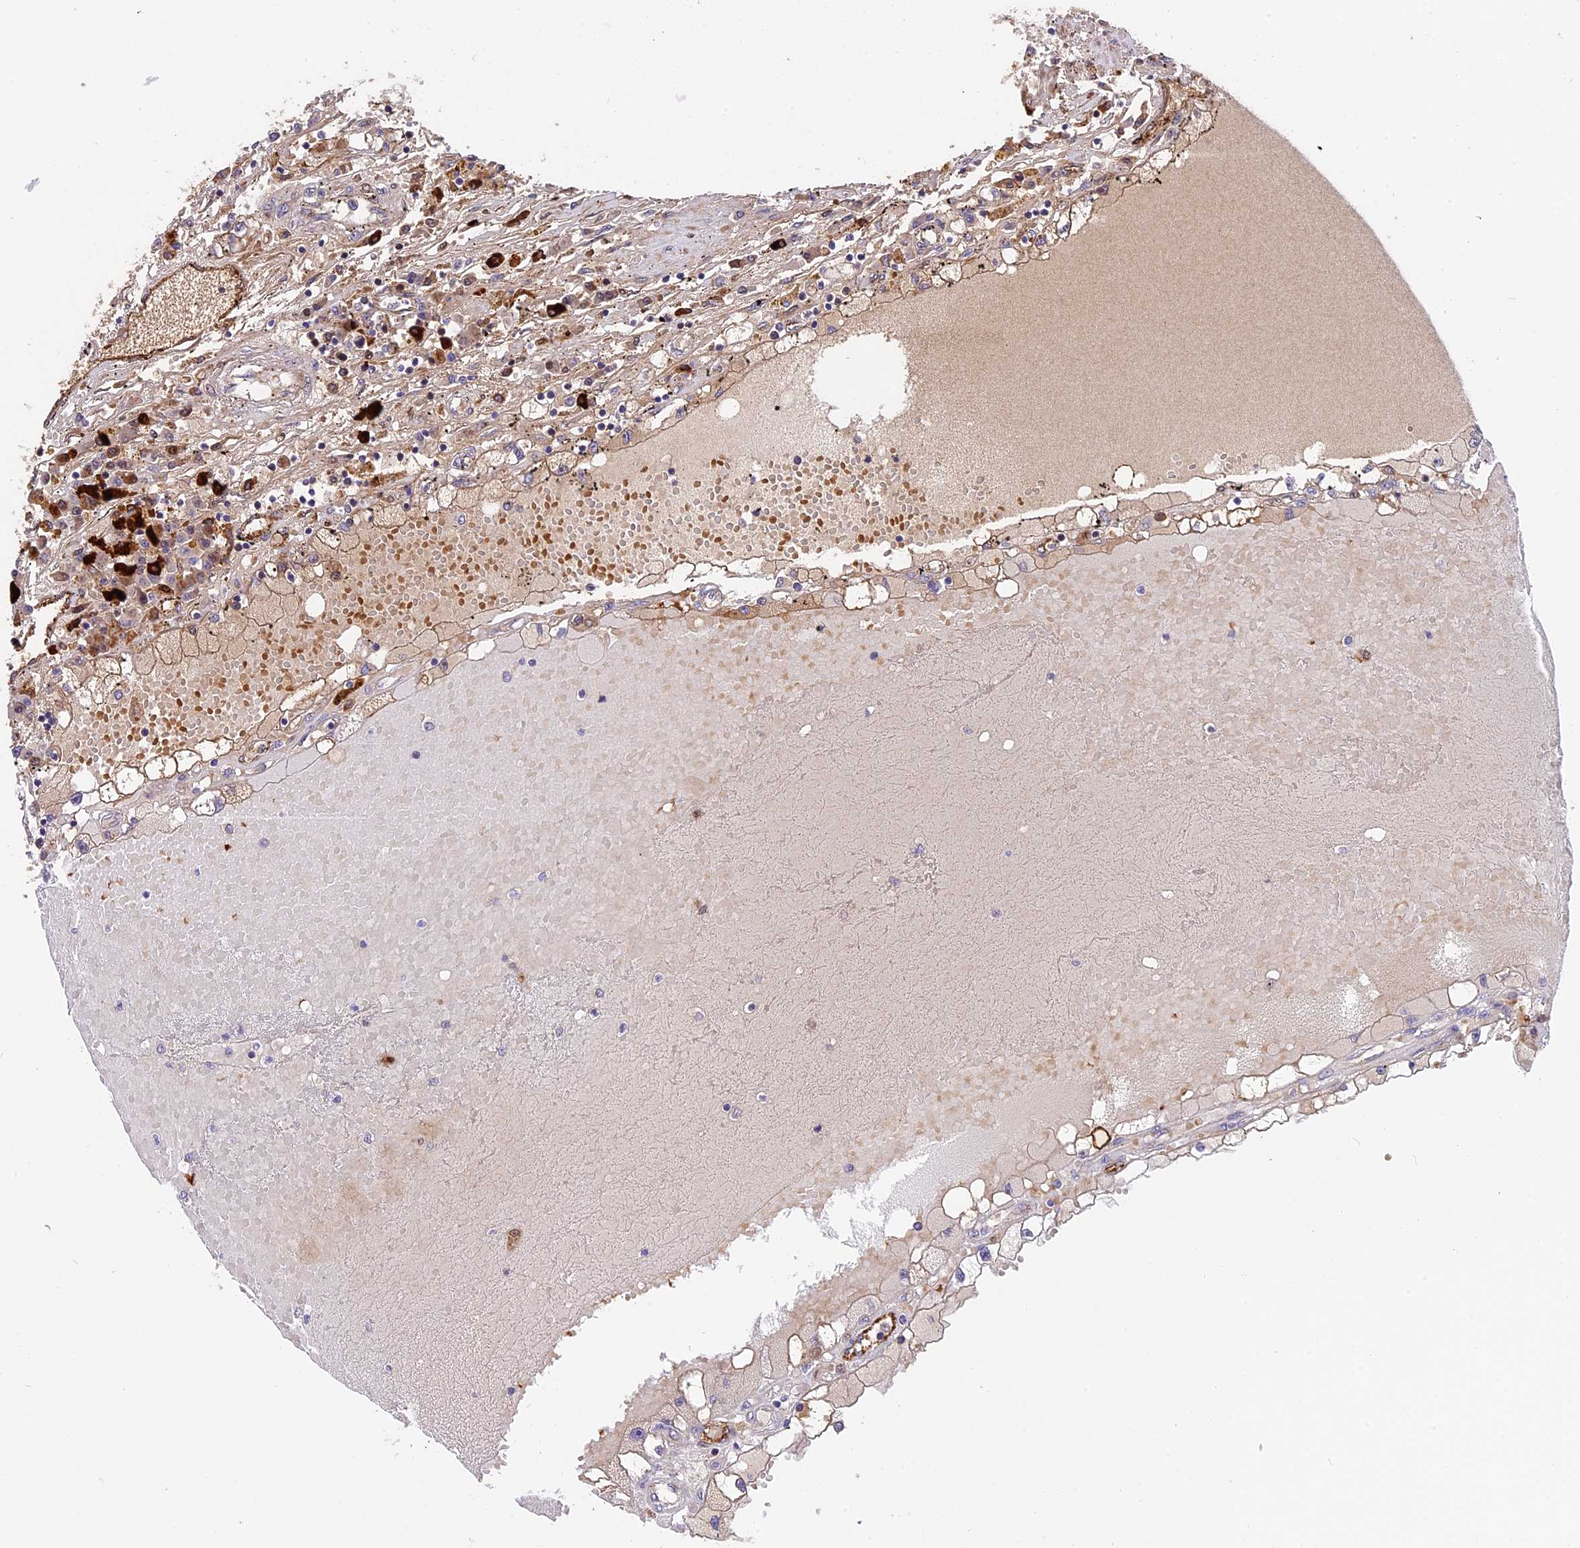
{"staining": {"intensity": "negative", "quantity": "none", "location": "none"}, "tissue": "renal cancer", "cell_type": "Tumor cells", "image_type": "cancer", "snomed": [{"axis": "morphology", "description": "Adenocarcinoma, NOS"}, {"axis": "topography", "description": "Kidney"}], "caption": "IHC histopathology image of neoplastic tissue: human renal cancer (adenocarcinoma) stained with DAB (3,3'-diaminobenzidine) demonstrates no significant protein expression in tumor cells. (DAB (3,3'-diaminobenzidine) immunohistochemistry (IHC) visualized using brightfield microscopy, high magnification).", "gene": "MFSD2A", "patient": {"sex": "male", "age": 56}}